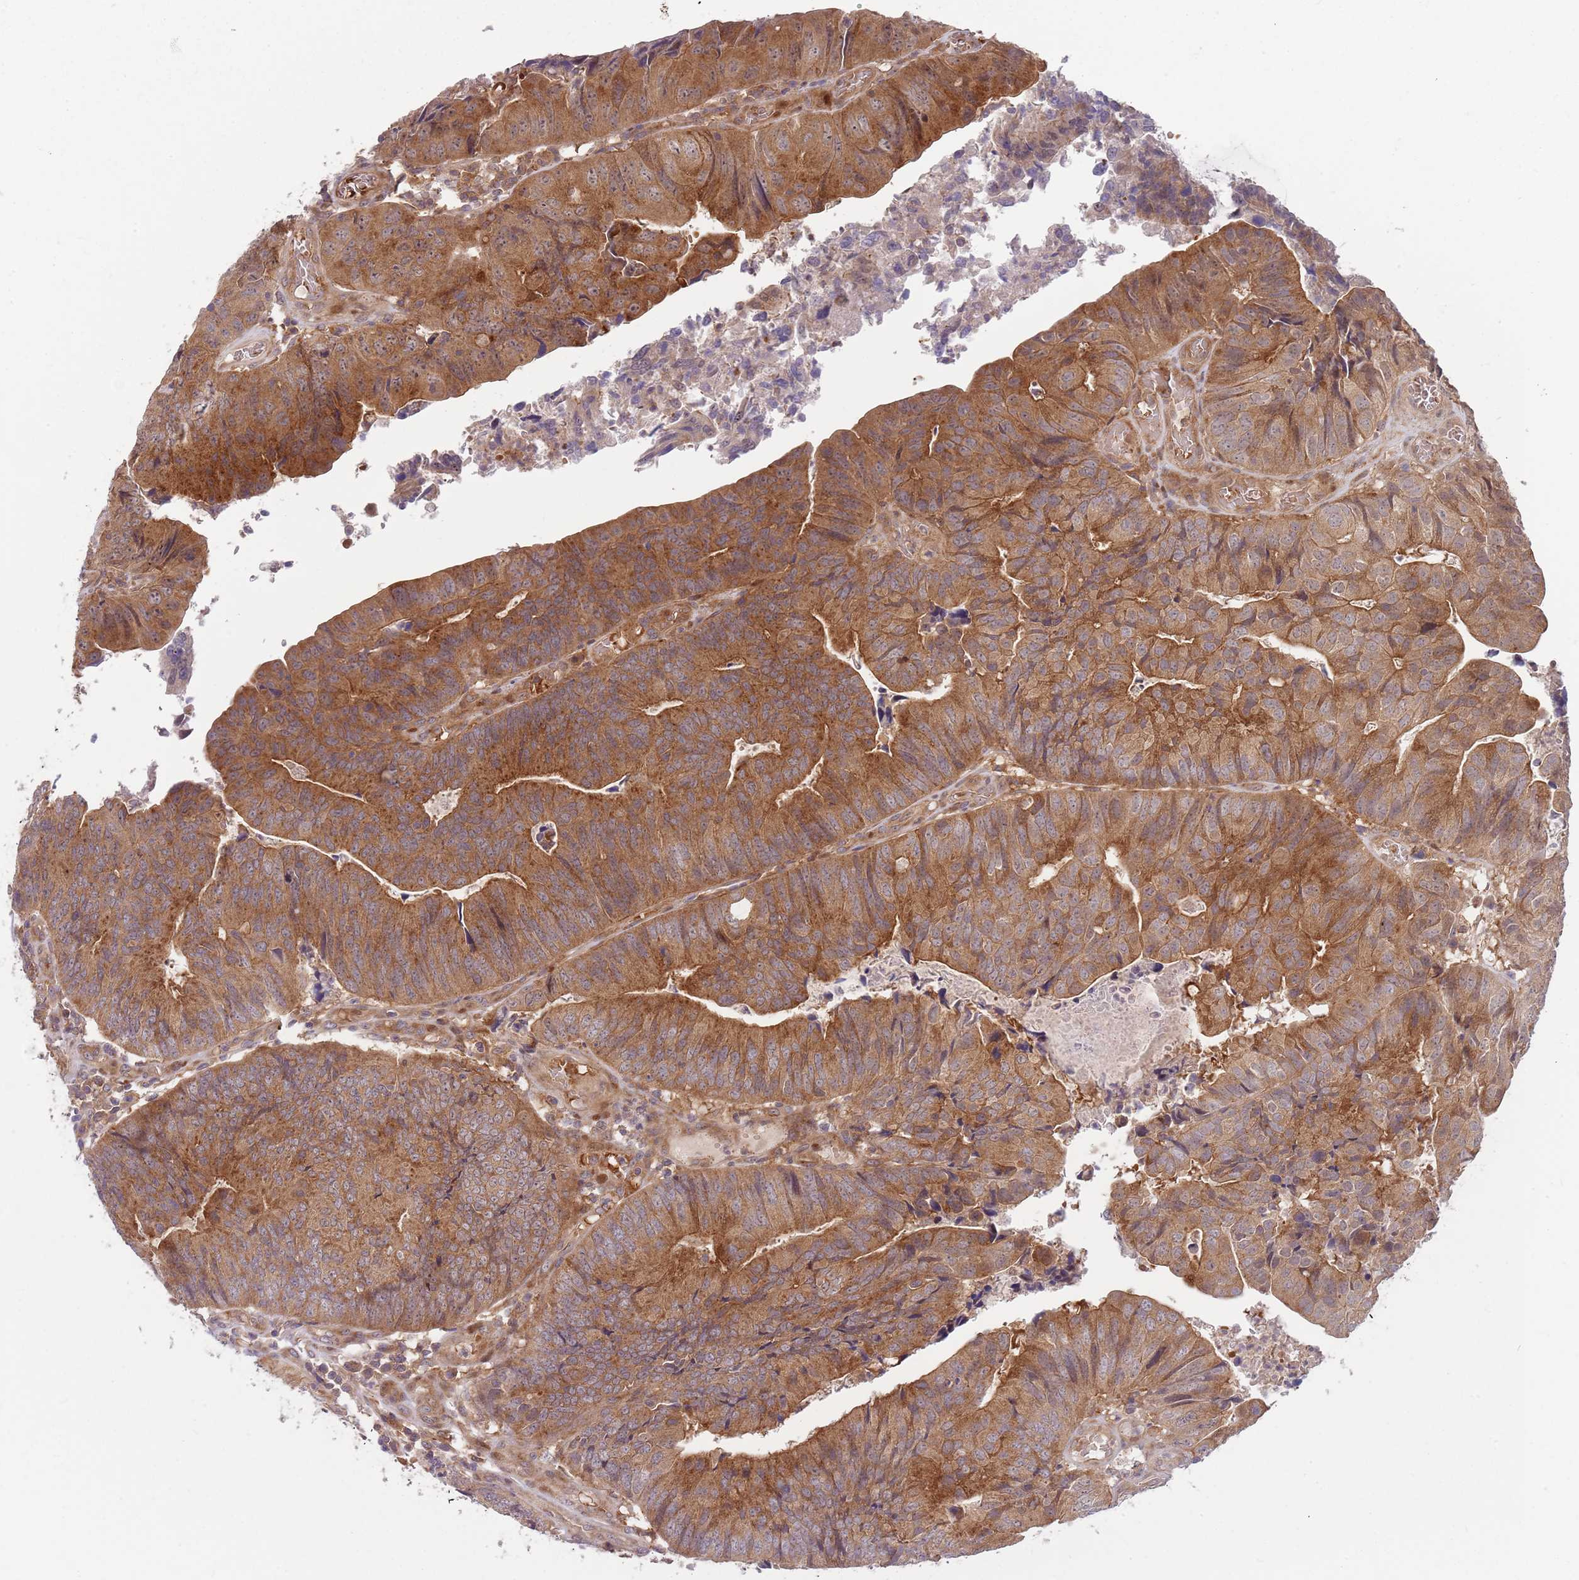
{"staining": {"intensity": "moderate", "quantity": ">75%", "location": "cytoplasmic/membranous"}, "tissue": "colorectal cancer", "cell_type": "Tumor cells", "image_type": "cancer", "snomed": [{"axis": "morphology", "description": "Adenocarcinoma, NOS"}, {"axis": "topography", "description": "Colon"}], "caption": "This micrograph demonstrates immunohistochemistry (IHC) staining of human colorectal adenocarcinoma, with medium moderate cytoplasmic/membranous expression in approximately >75% of tumor cells.", "gene": "GGA1", "patient": {"sex": "female", "age": 67}}